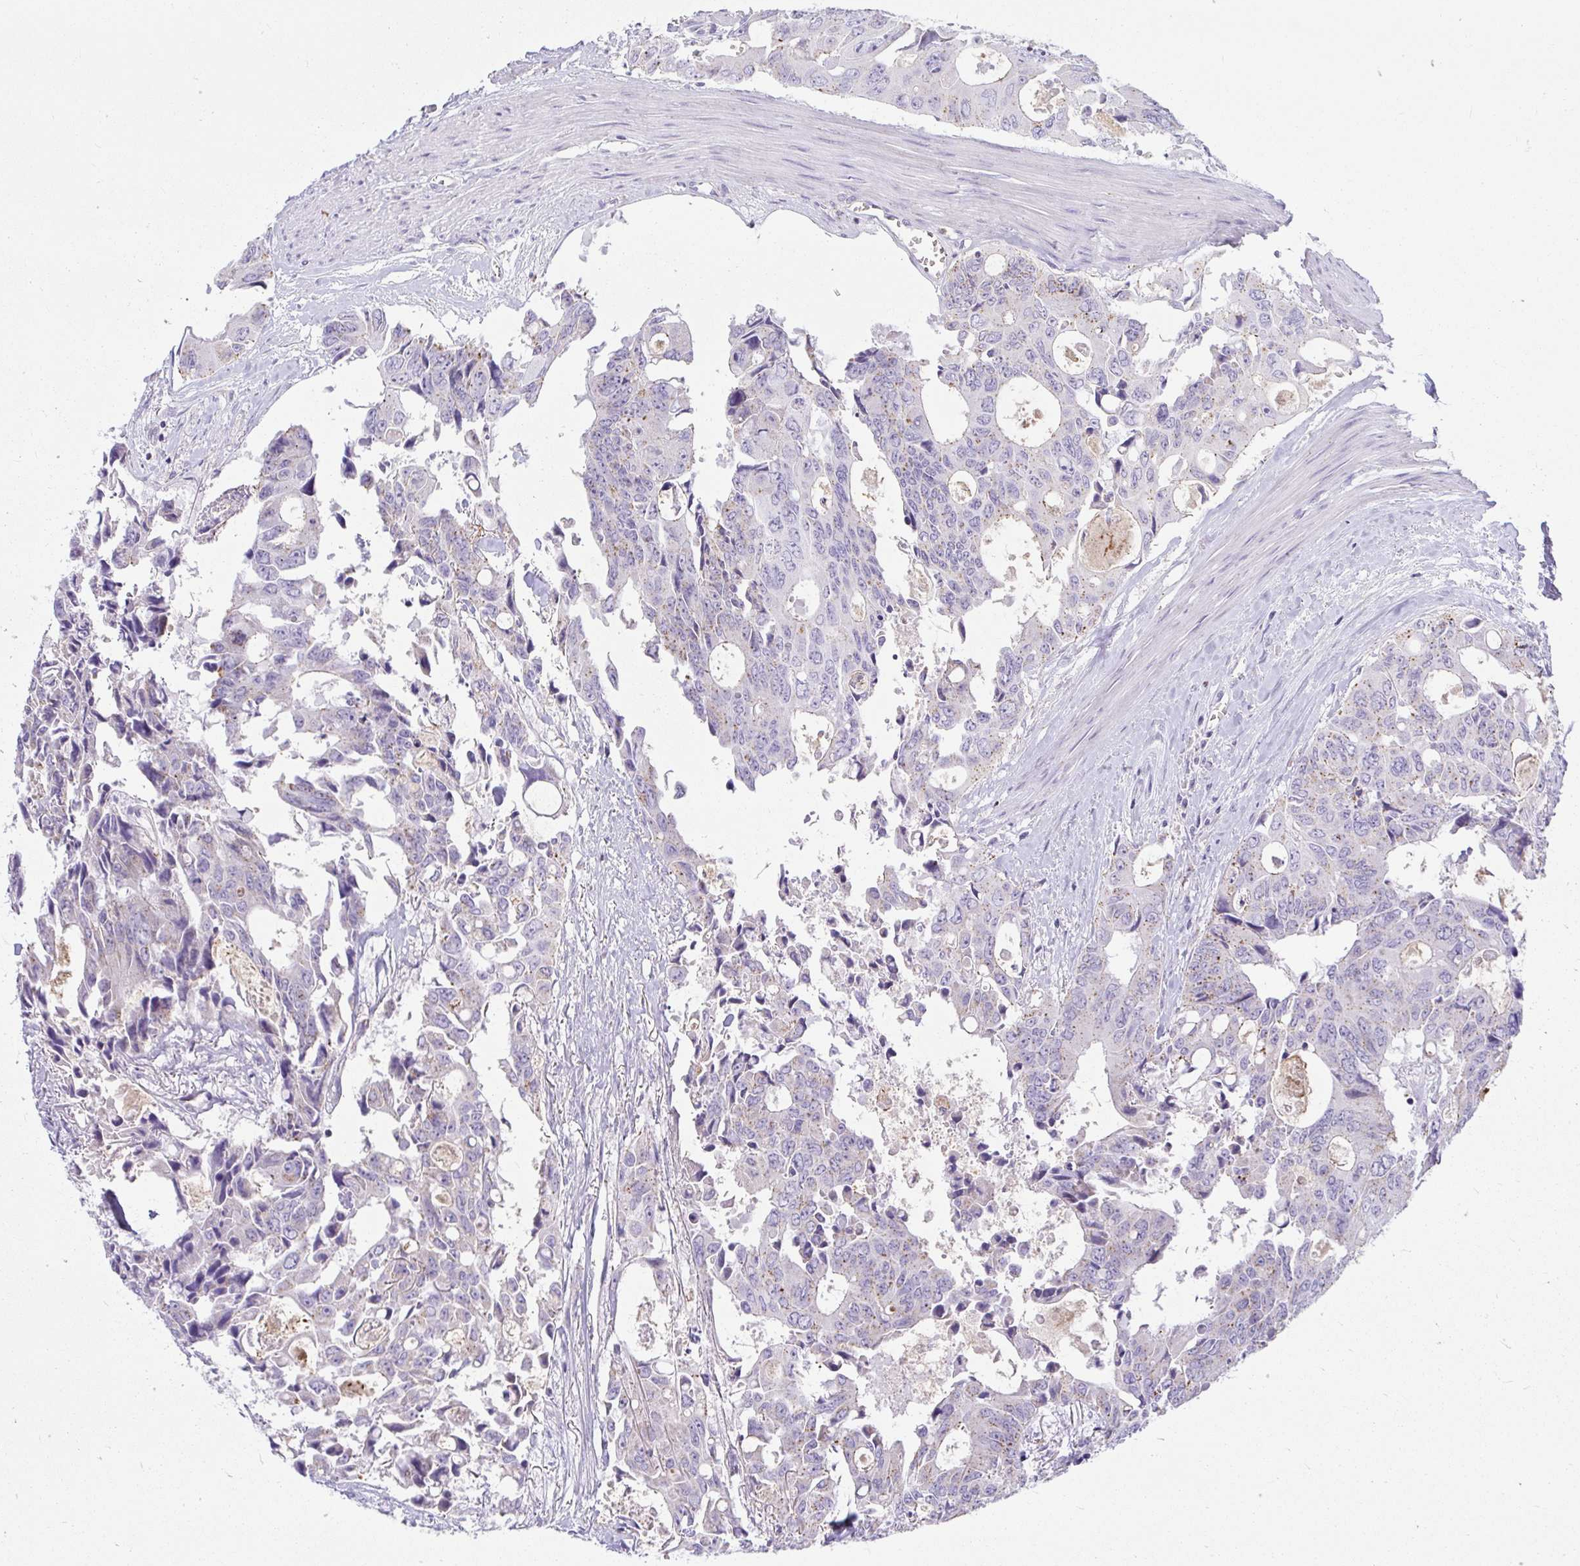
{"staining": {"intensity": "weak", "quantity": "25%-75%", "location": "cytoplasmic/membranous"}, "tissue": "colorectal cancer", "cell_type": "Tumor cells", "image_type": "cancer", "snomed": [{"axis": "morphology", "description": "Adenocarcinoma, NOS"}, {"axis": "topography", "description": "Rectum"}], "caption": "Tumor cells show weak cytoplasmic/membranous positivity in about 25%-75% of cells in colorectal cancer.", "gene": "VPS4B", "patient": {"sex": "male", "age": 76}}